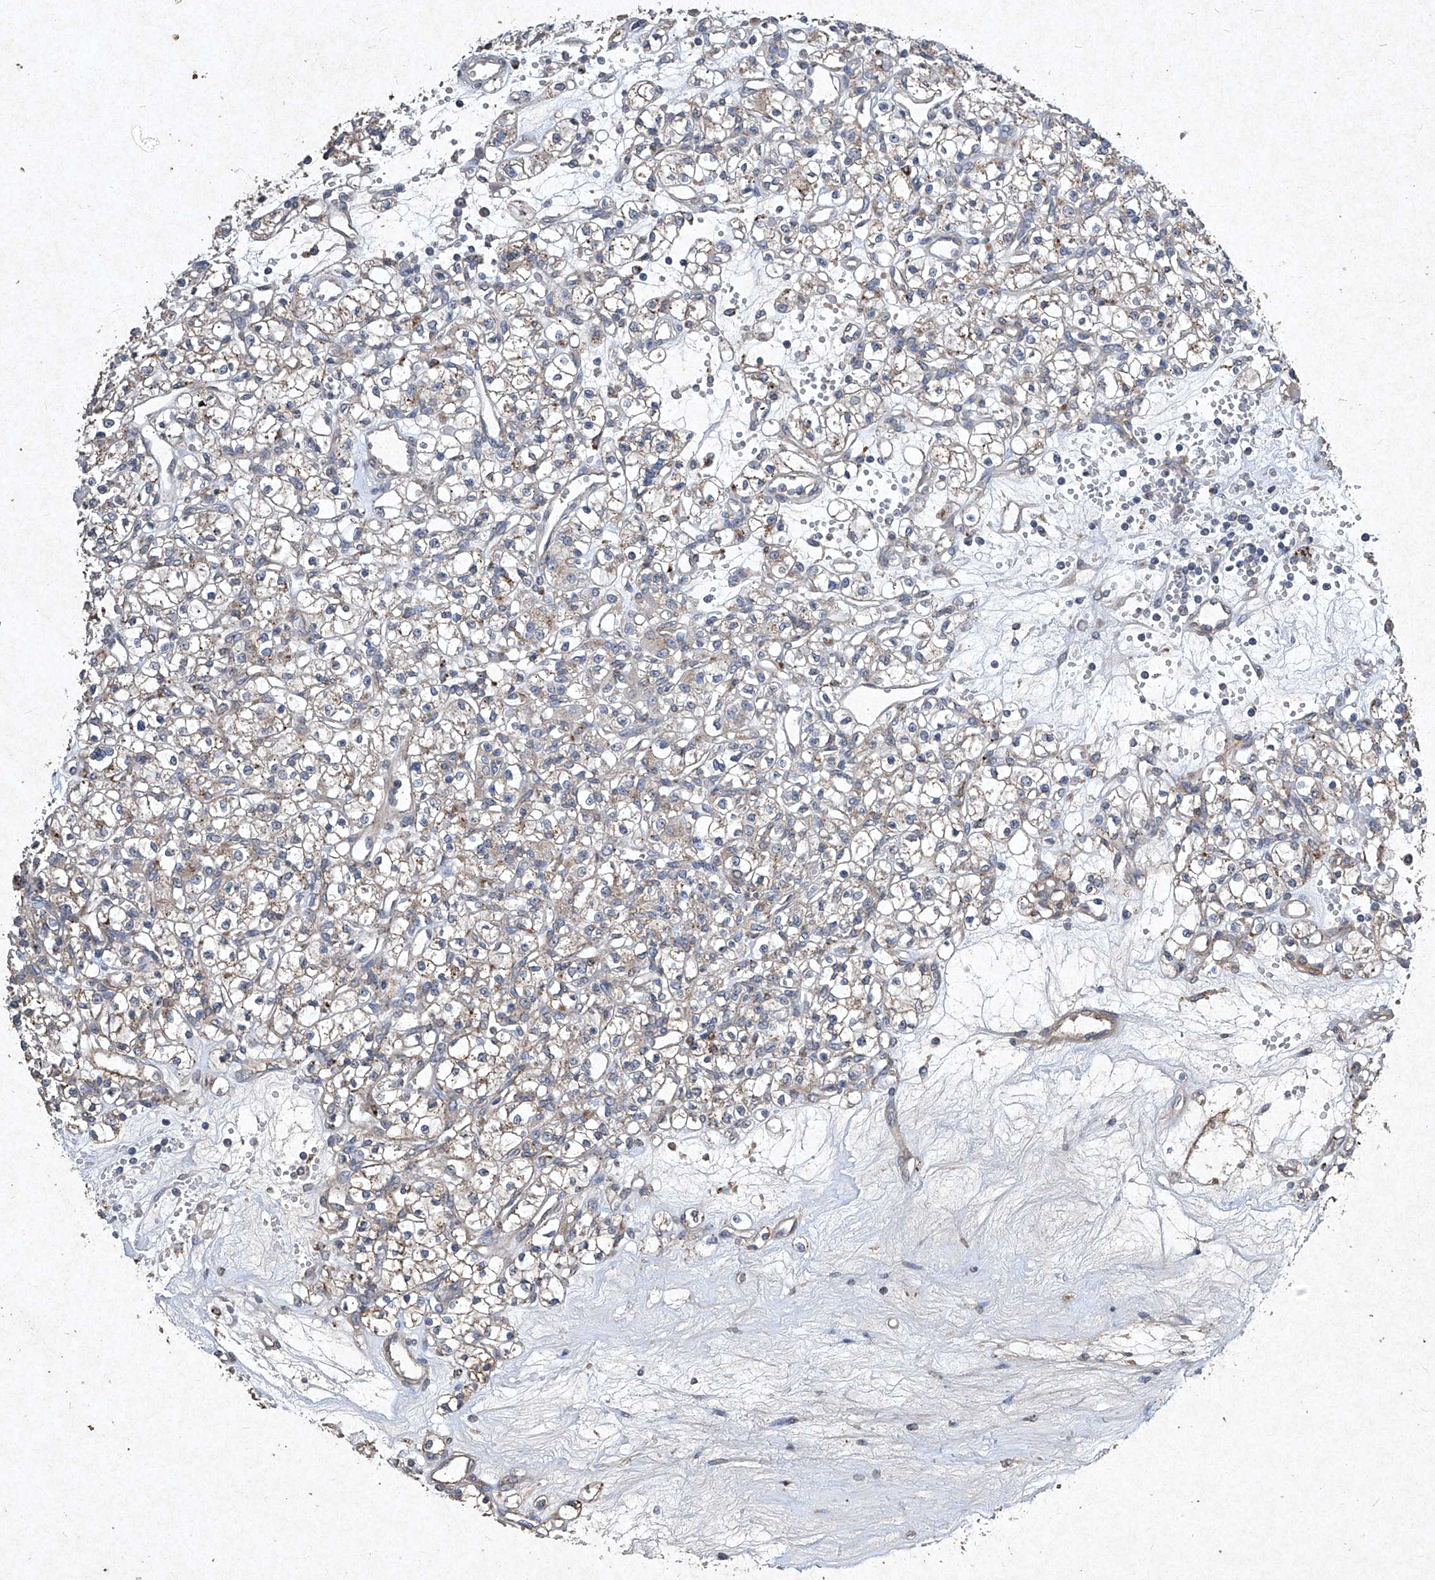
{"staining": {"intensity": "negative", "quantity": "none", "location": "none"}, "tissue": "renal cancer", "cell_type": "Tumor cells", "image_type": "cancer", "snomed": [{"axis": "morphology", "description": "Adenocarcinoma, NOS"}, {"axis": "topography", "description": "Kidney"}], "caption": "DAB (3,3'-diaminobenzidine) immunohistochemical staining of adenocarcinoma (renal) exhibits no significant staining in tumor cells. (Stains: DAB (3,3'-diaminobenzidine) immunohistochemistry with hematoxylin counter stain, Microscopy: brightfield microscopy at high magnification).", "gene": "MED16", "patient": {"sex": "female", "age": 59}}